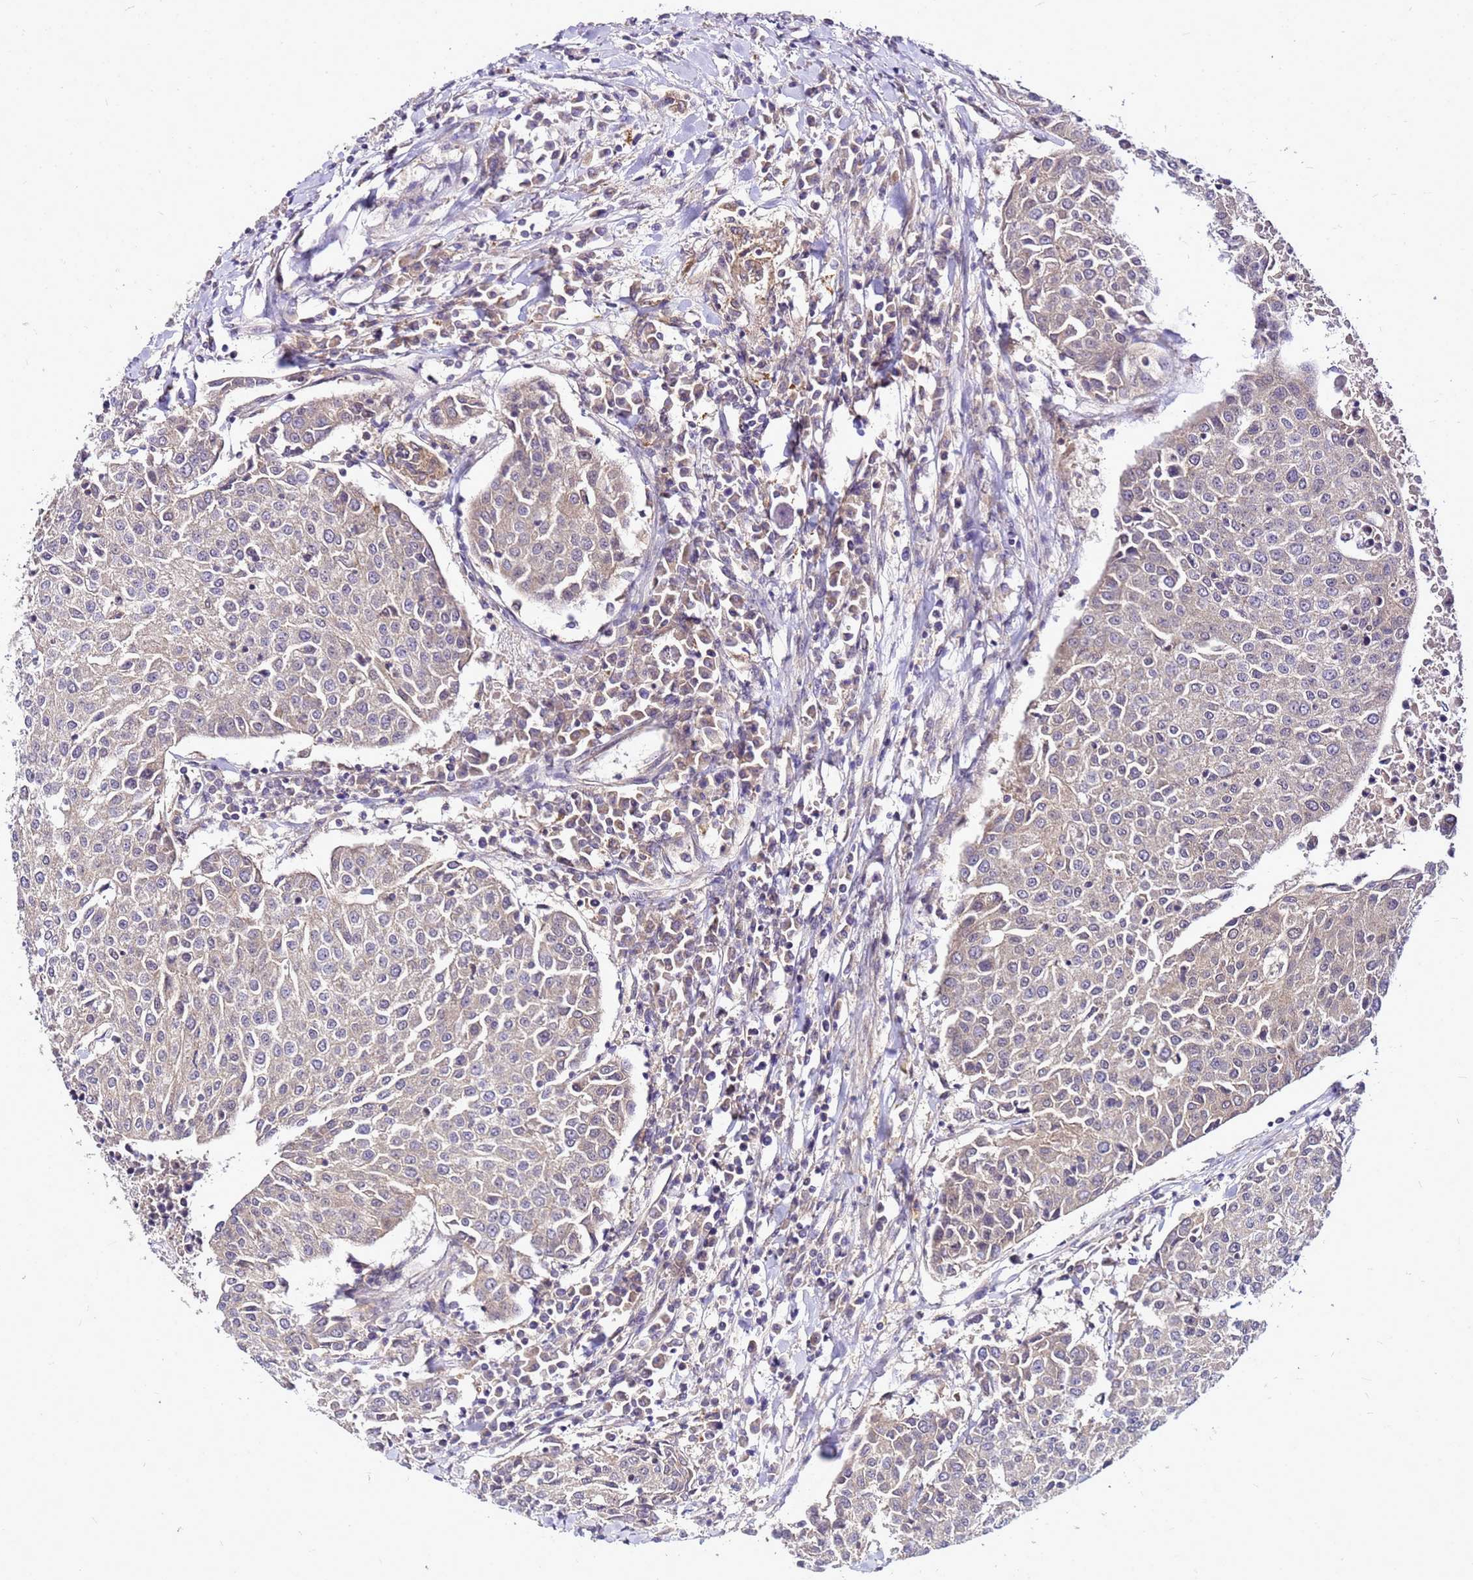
{"staining": {"intensity": "negative", "quantity": "none", "location": "none"}, "tissue": "urothelial cancer", "cell_type": "Tumor cells", "image_type": "cancer", "snomed": [{"axis": "morphology", "description": "Urothelial carcinoma, High grade"}, {"axis": "topography", "description": "Urinary bladder"}], "caption": "Immunohistochemical staining of human high-grade urothelial carcinoma demonstrates no significant positivity in tumor cells. (IHC, brightfield microscopy, high magnification).", "gene": "SAT1", "patient": {"sex": "female", "age": 85}}